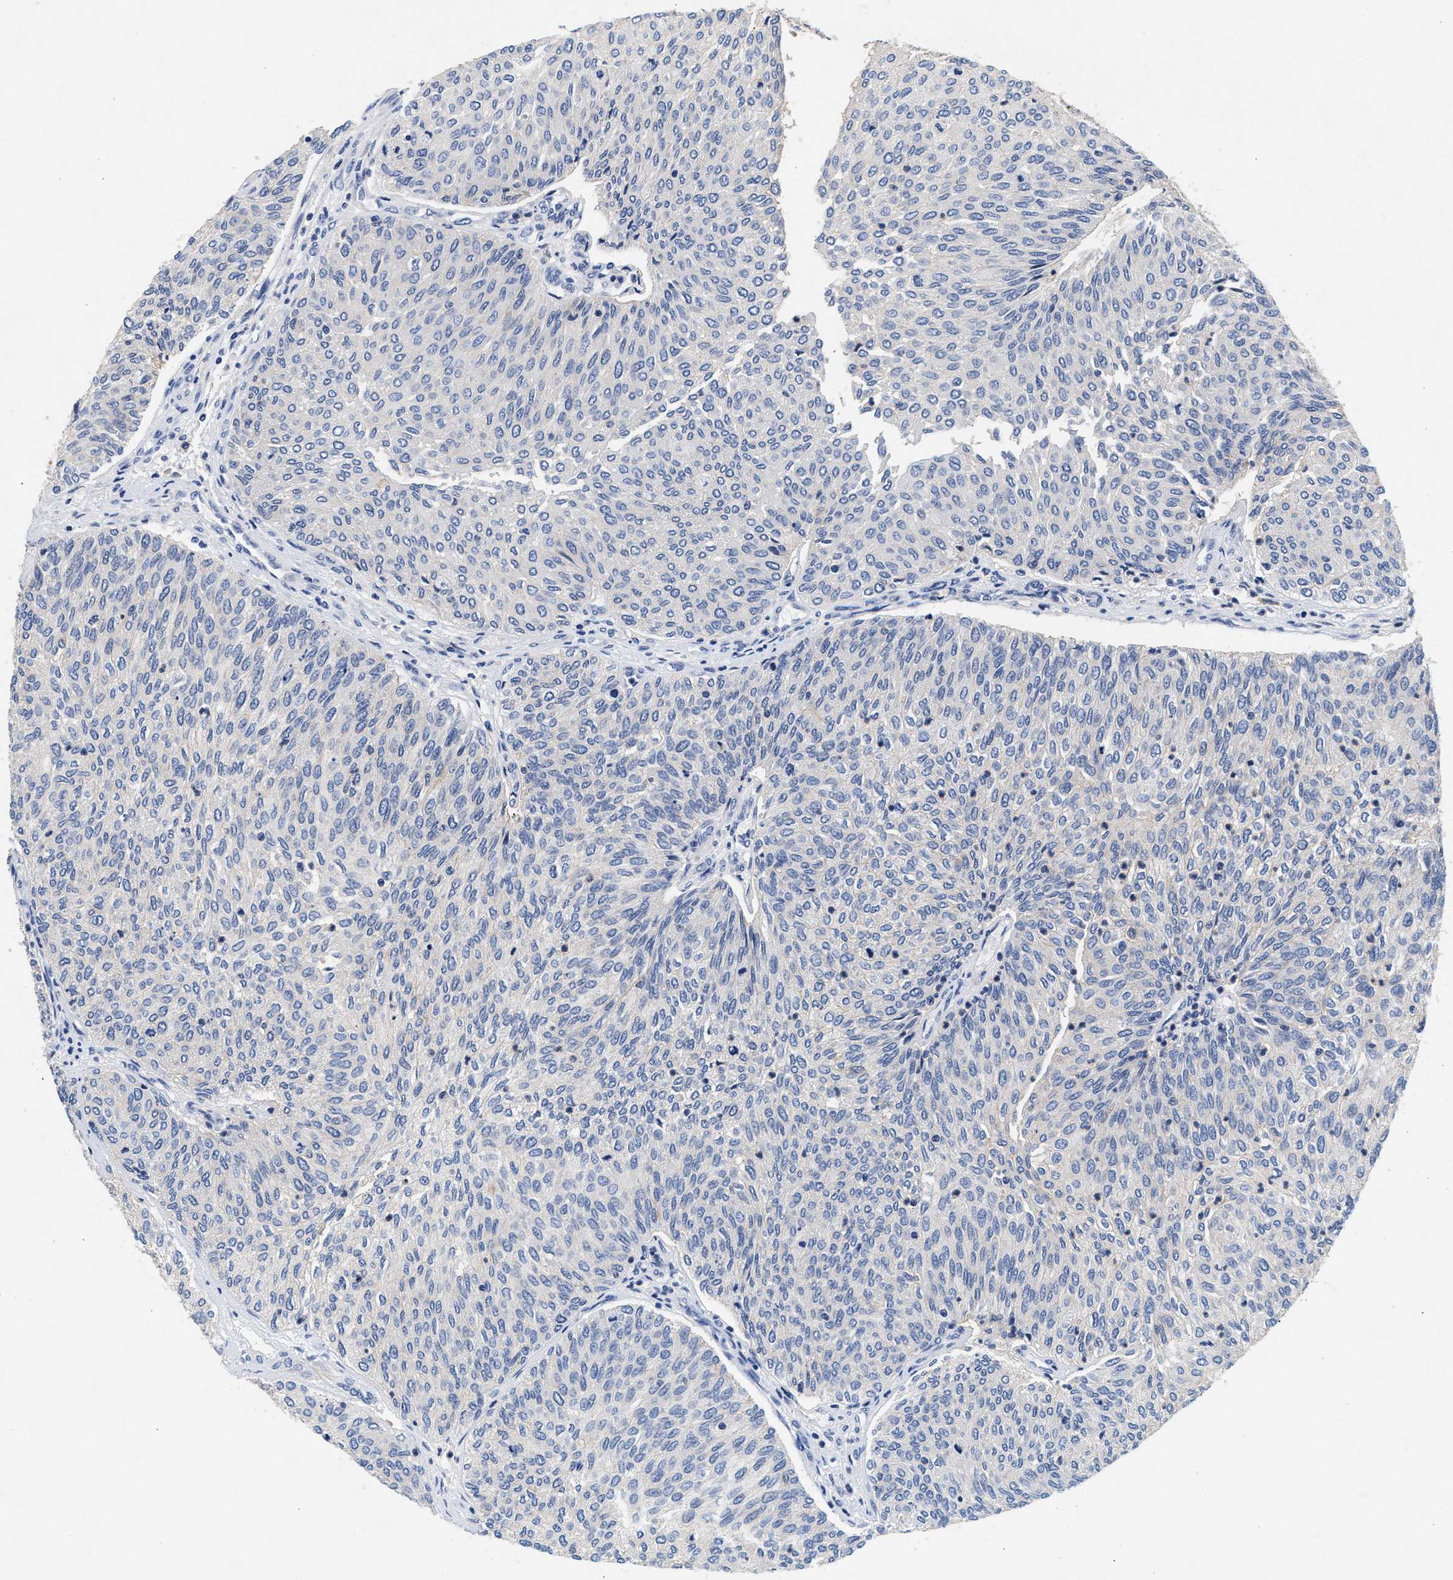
{"staining": {"intensity": "negative", "quantity": "none", "location": "none"}, "tissue": "urothelial cancer", "cell_type": "Tumor cells", "image_type": "cancer", "snomed": [{"axis": "morphology", "description": "Urothelial carcinoma, Low grade"}, {"axis": "topography", "description": "Urinary bladder"}], "caption": "Immunohistochemical staining of urothelial carcinoma (low-grade) displays no significant positivity in tumor cells.", "gene": "GNAI3", "patient": {"sex": "female", "age": 79}}